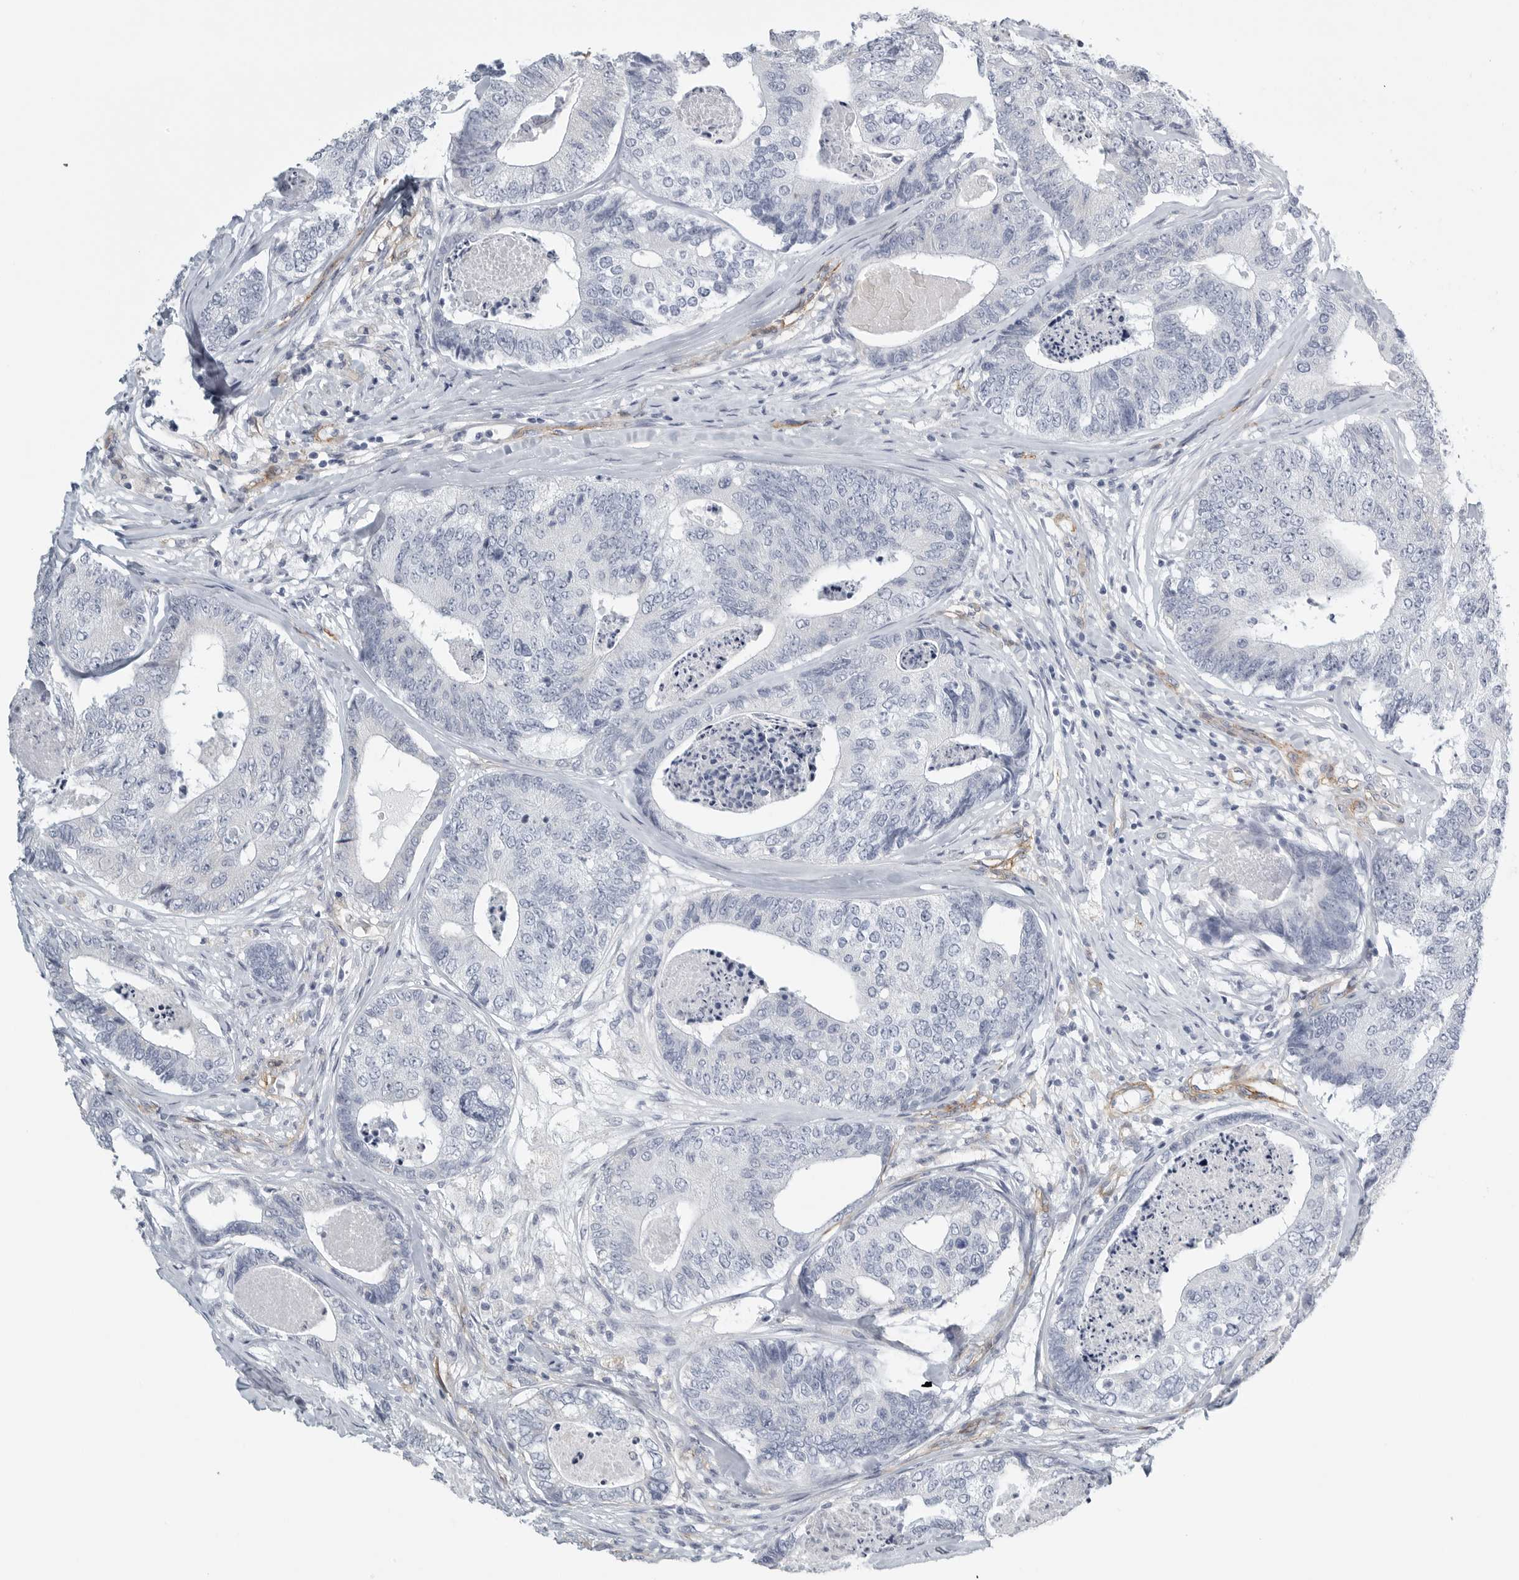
{"staining": {"intensity": "negative", "quantity": "none", "location": "none"}, "tissue": "colorectal cancer", "cell_type": "Tumor cells", "image_type": "cancer", "snomed": [{"axis": "morphology", "description": "Adenocarcinoma, NOS"}, {"axis": "topography", "description": "Colon"}], "caption": "IHC photomicrograph of colorectal adenocarcinoma stained for a protein (brown), which reveals no staining in tumor cells.", "gene": "TNR", "patient": {"sex": "female", "age": 67}}